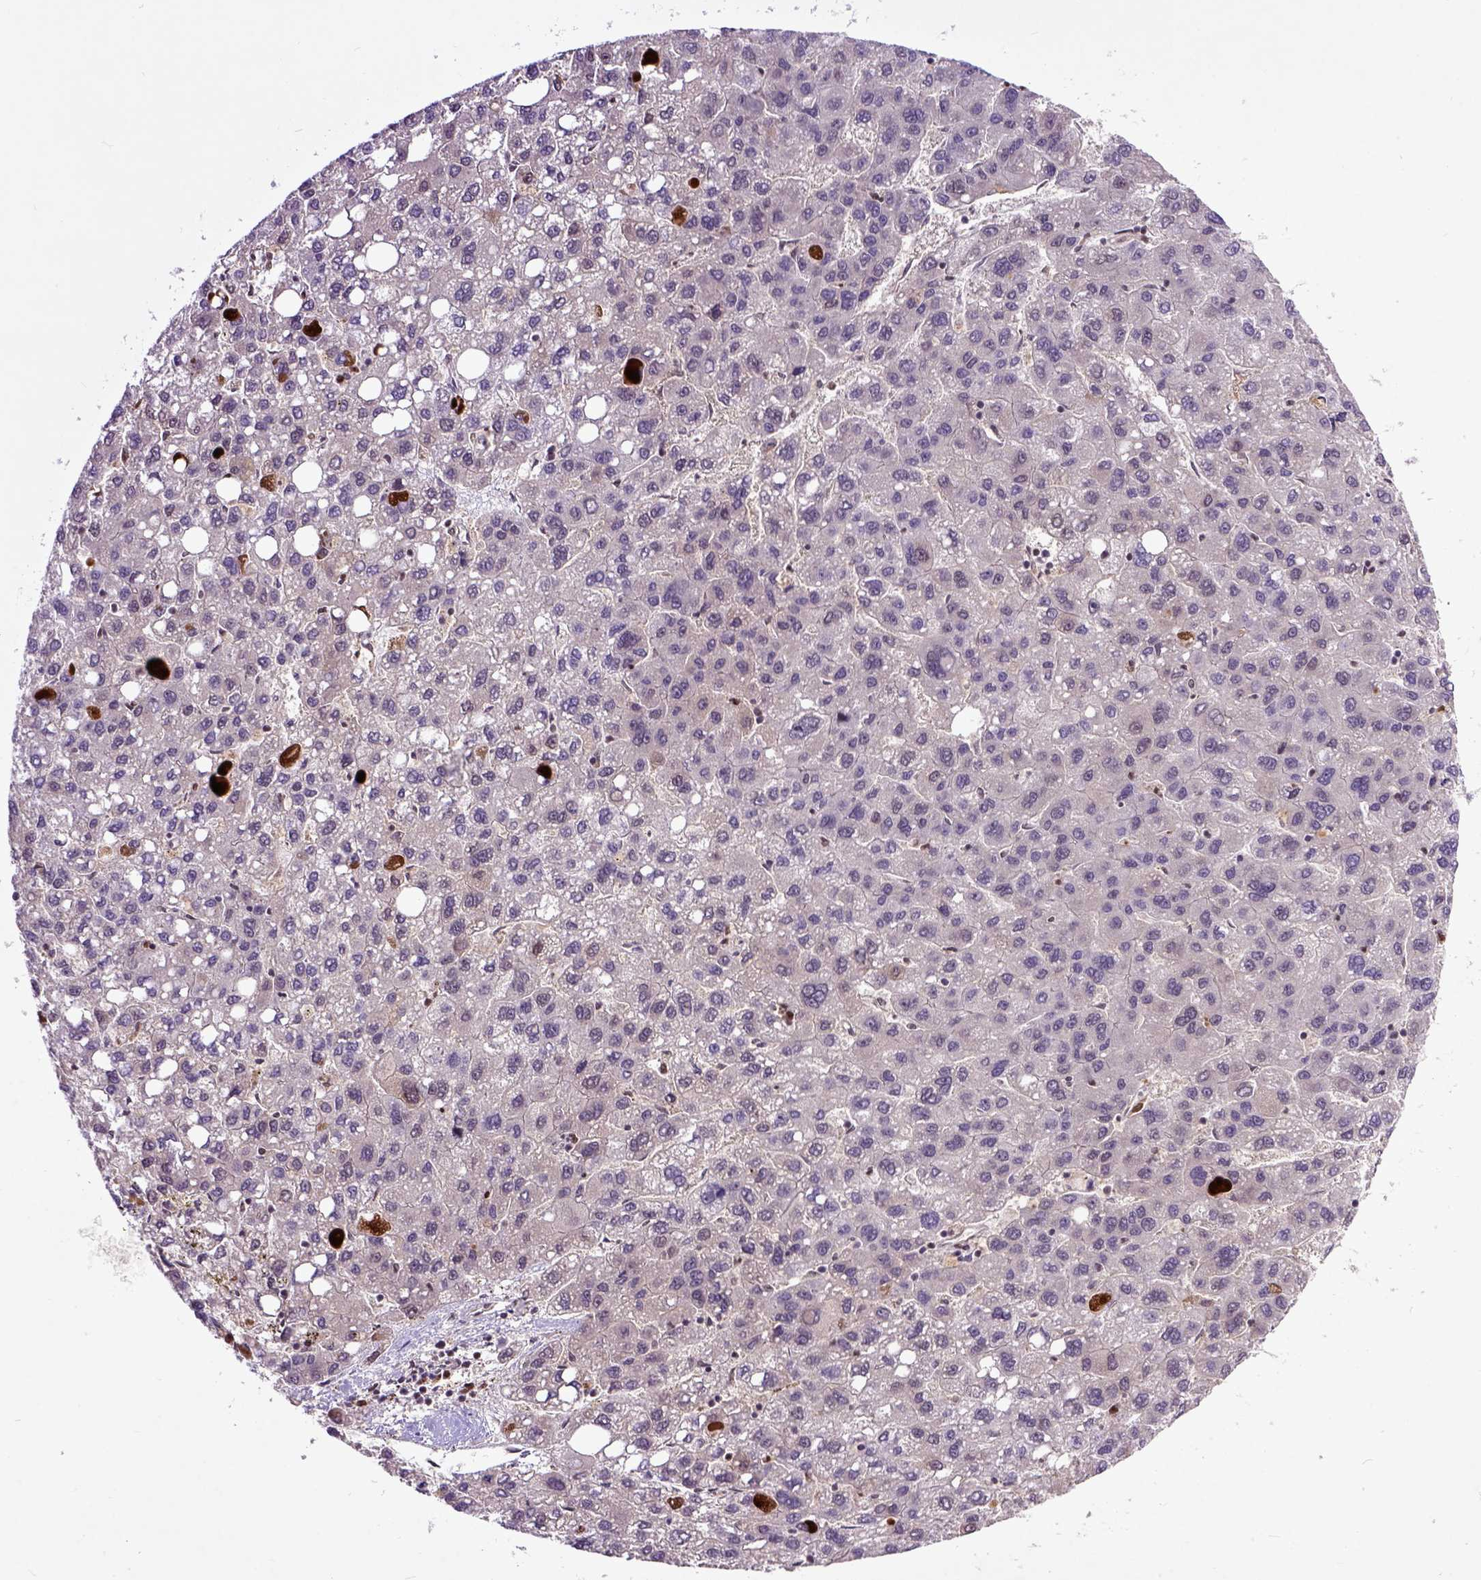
{"staining": {"intensity": "negative", "quantity": "none", "location": "none"}, "tissue": "liver cancer", "cell_type": "Tumor cells", "image_type": "cancer", "snomed": [{"axis": "morphology", "description": "Carcinoma, Hepatocellular, NOS"}, {"axis": "topography", "description": "Liver"}], "caption": "Hepatocellular carcinoma (liver) was stained to show a protein in brown. There is no significant expression in tumor cells.", "gene": "RCC2", "patient": {"sex": "female", "age": 82}}